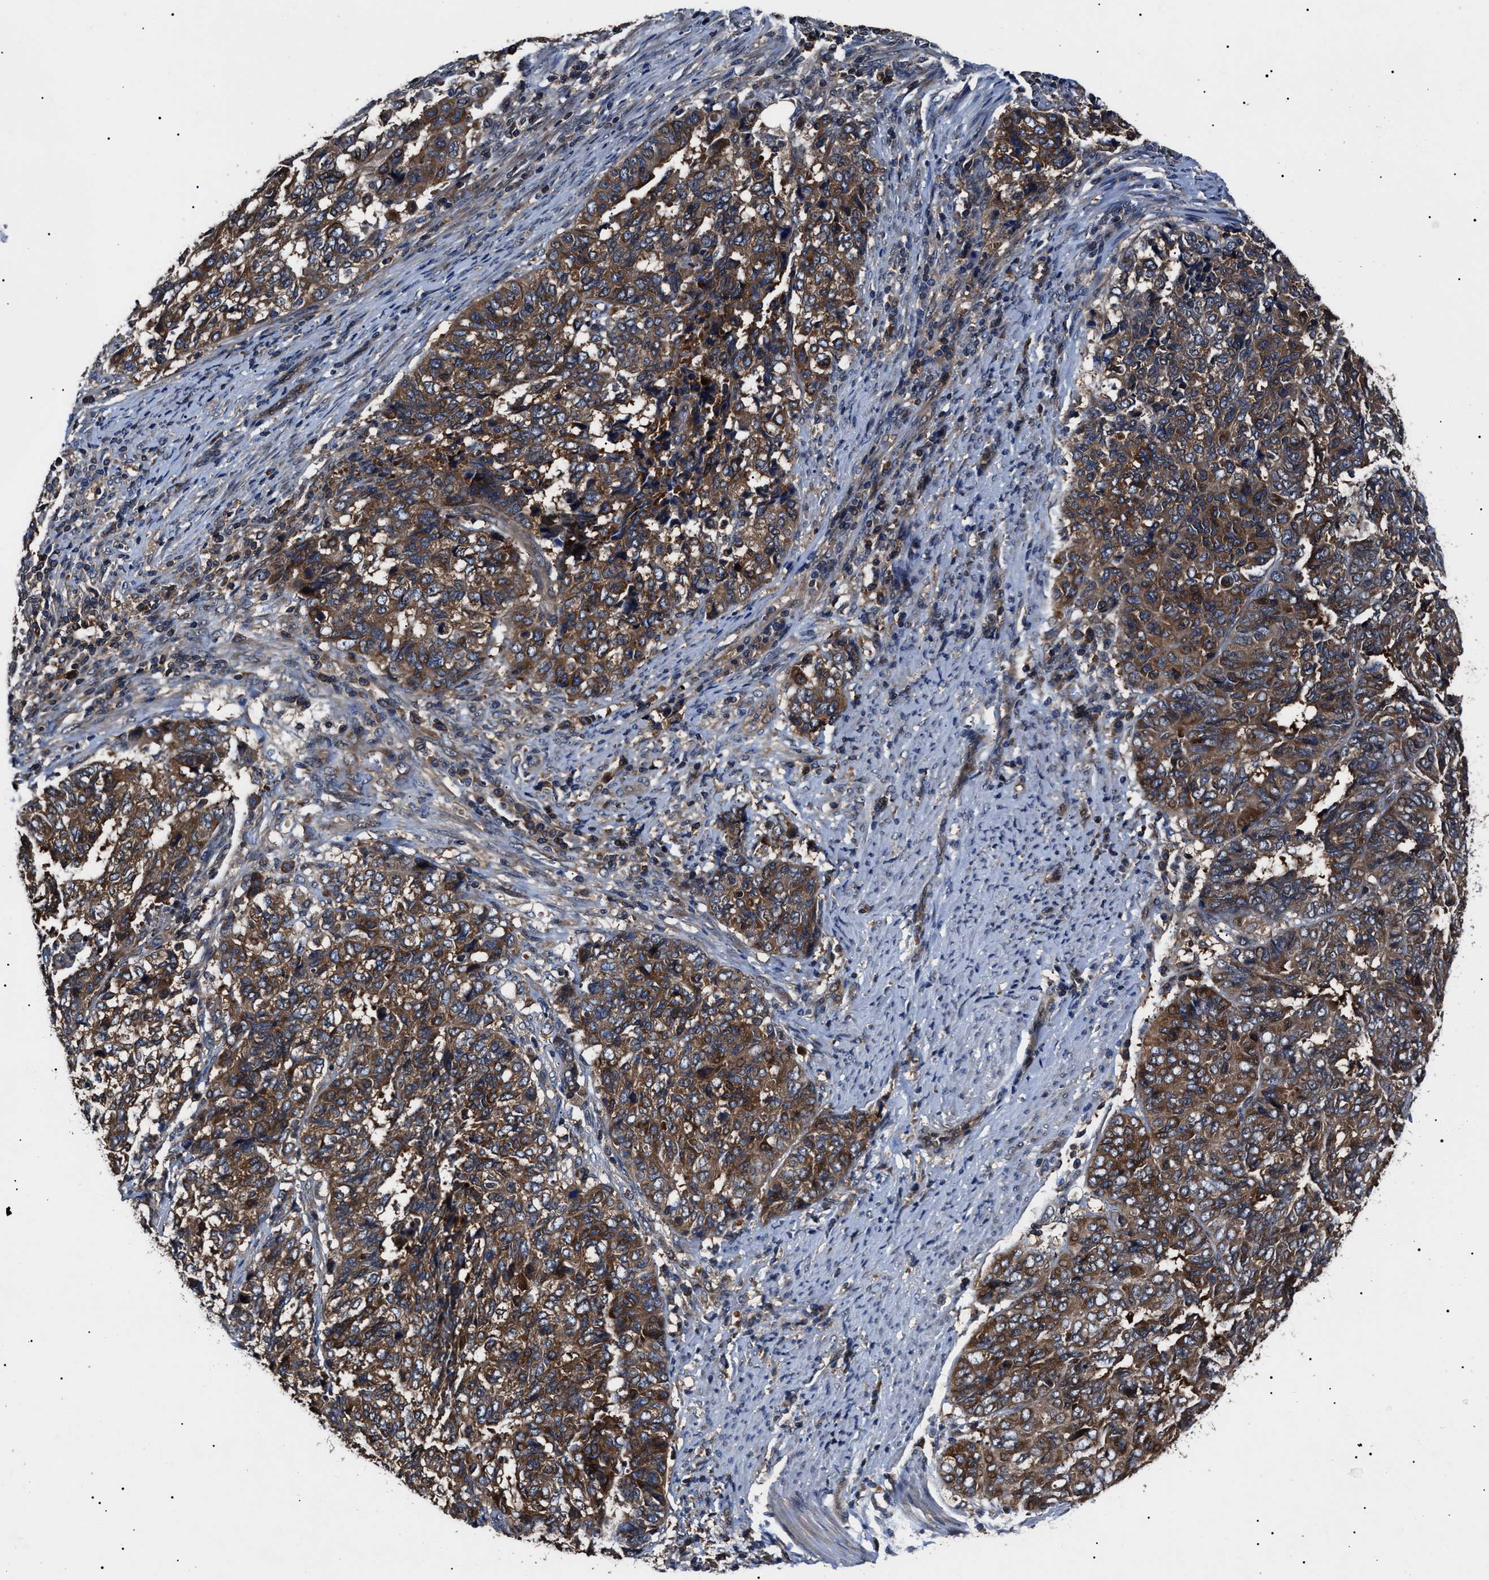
{"staining": {"intensity": "moderate", "quantity": ">75%", "location": "cytoplasmic/membranous"}, "tissue": "endometrial cancer", "cell_type": "Tumor cells", "image_type": "cancer", "snomed": [{"axis": "morphology", "description": "Adenocarcinoma, NOS"}, {"axis": "topography", "description": "Endometrium"}], "caption": "Endometrial cancer (adenocarcinoma) stained for a protein (brown) reveals moderate cytoplasmic/membranous positive positivity in about >75% of tumor cells.", "gene": "CCT8", "patient": {"sex": "female", "age": 80}}